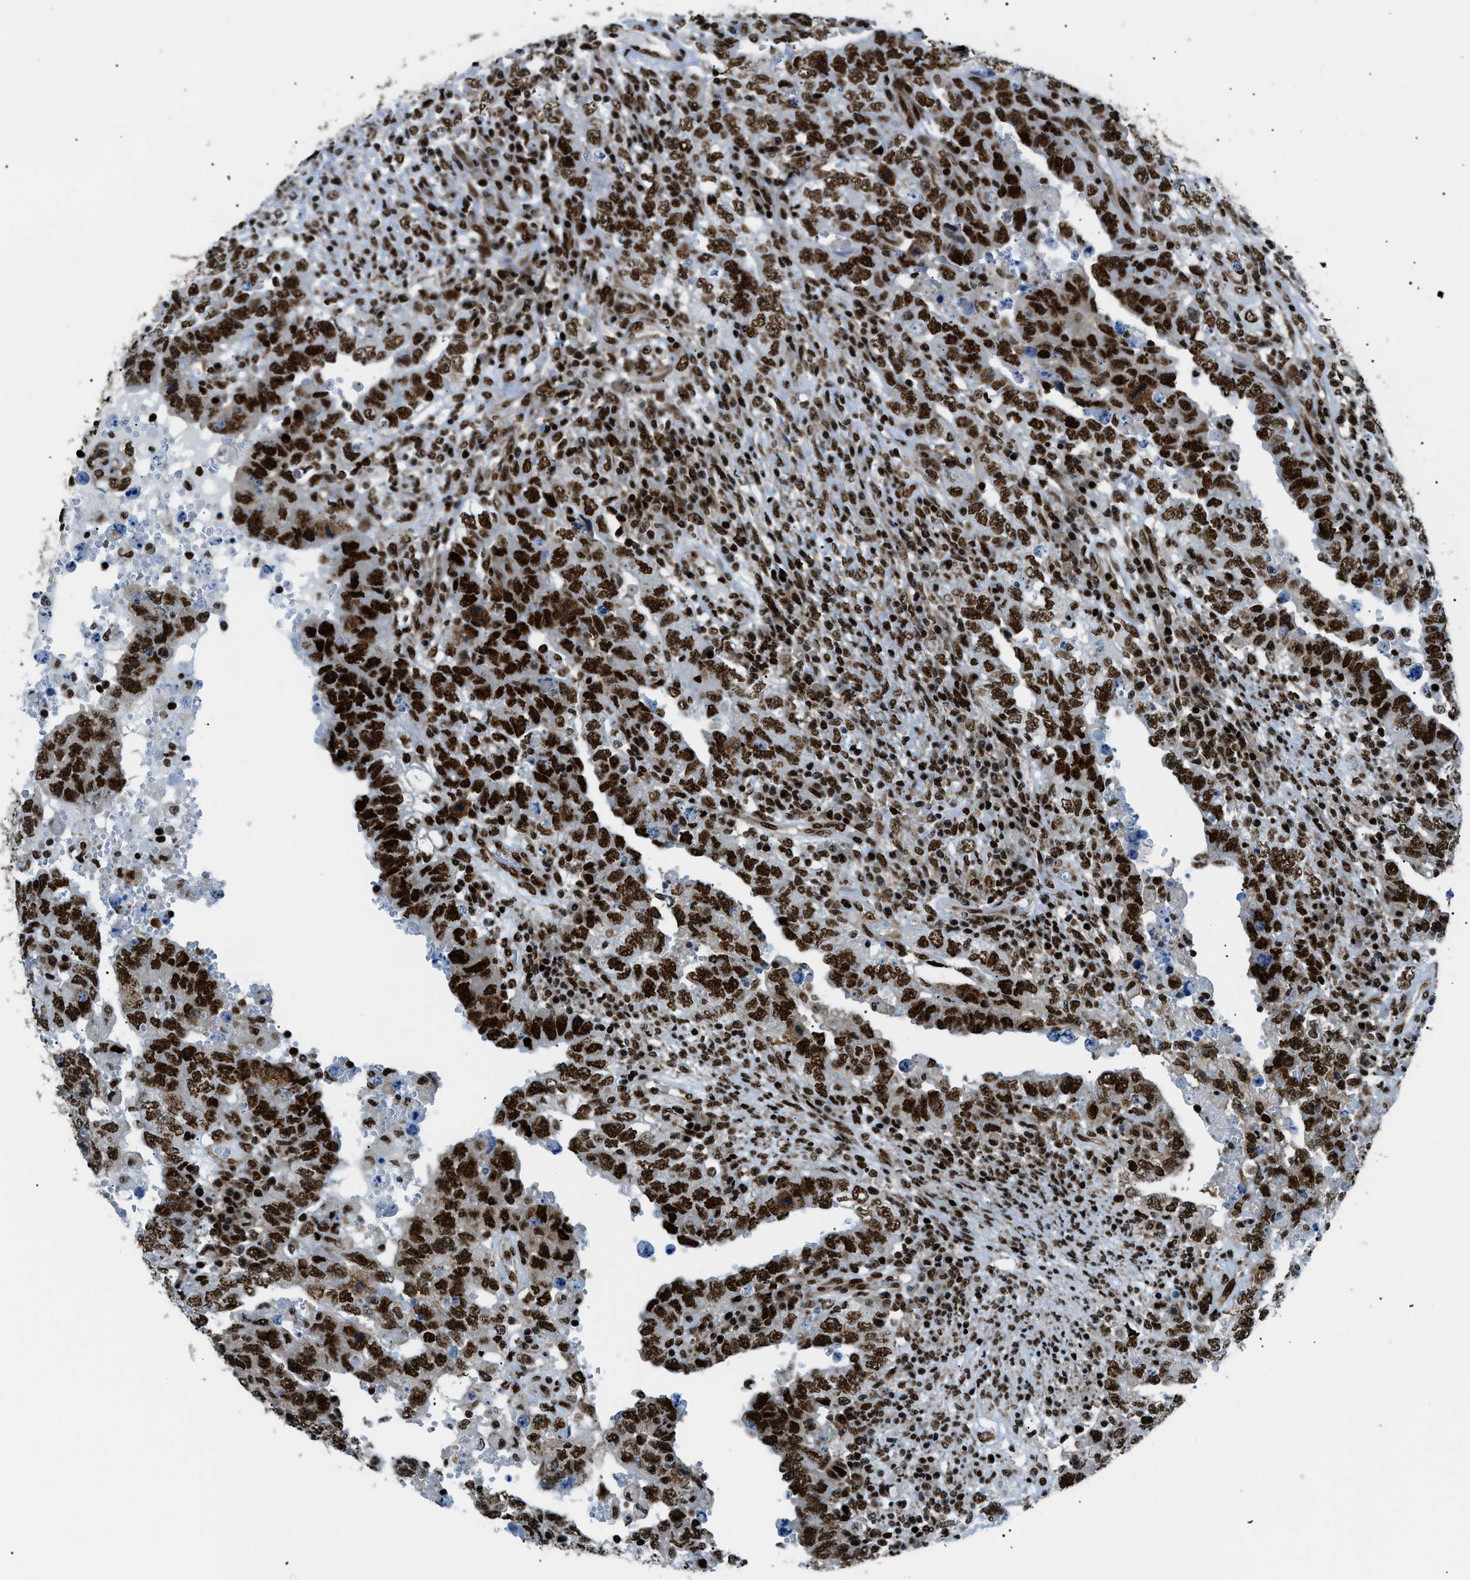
{"staining": {"intensity": "strong", "quantity": ">75%", "location": "nuclear"}, "tissue": "testis cancer", "cell_type": "Tumor cells", "image_type": "cancer", "snomed": [{"axis": "morphology", "description": "Carcinoma, Embryonal, NOS"}, {"axis": "topography", "description": "Testis"}], "caption": "Immunohistochemistry (IHC) micrograph of neoplastic tissue: human testis cancer (embryonal carcinoma) stained using immunohistochemistry exhibits high levels of strong protein expression localized specifically in the nuclear of tumor cells, appearing as a nuclear brown color.", "gene": "HNRNPK", "patient": {"sex": "male", "age": 26}}